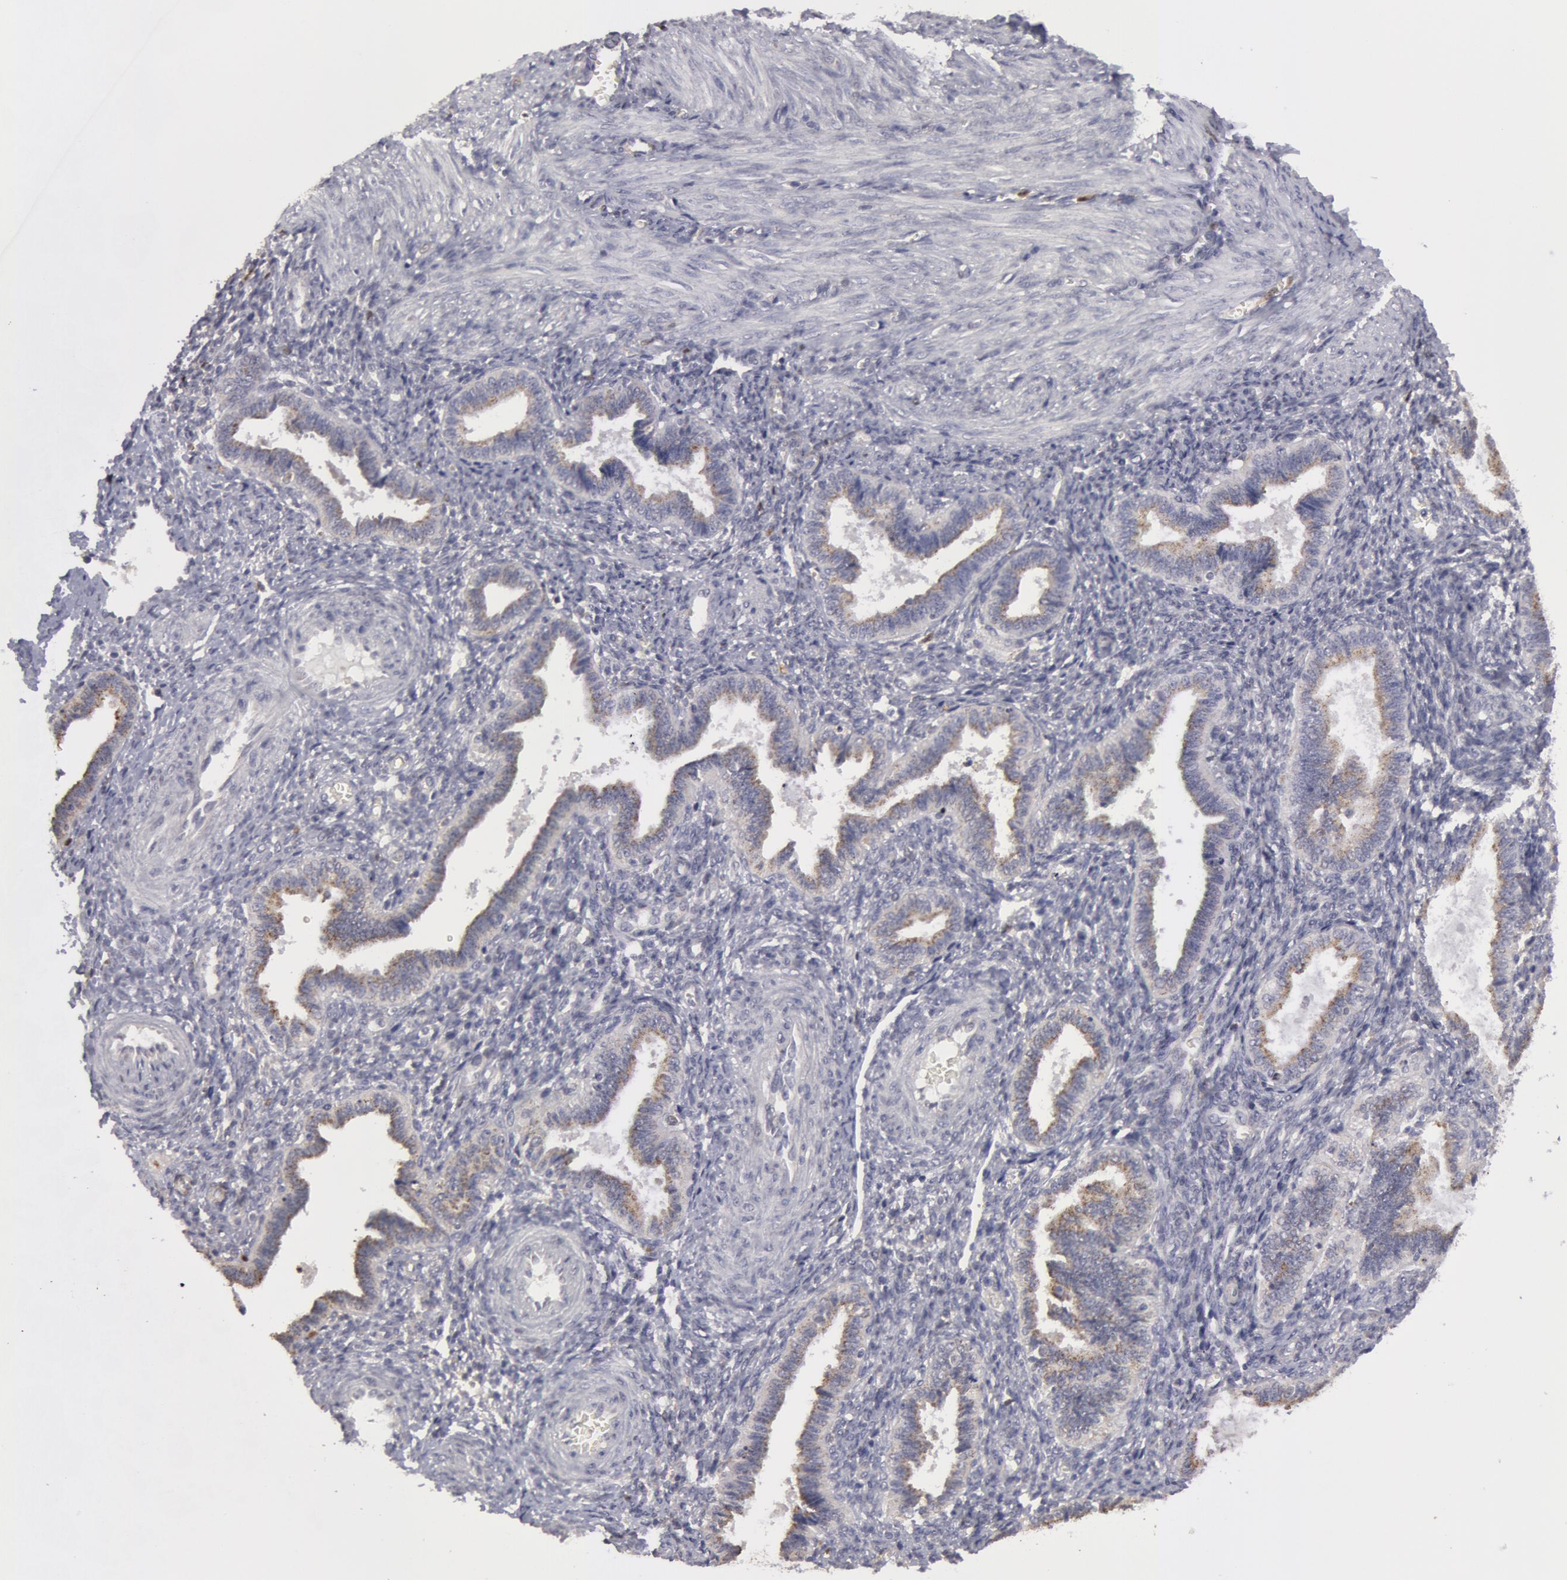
{"staining": {"intensity": "negative", "quantity": "none", "location": "none"}, "tissue": "endometrium", "cell_type": "Cells in endometrial stroma", "image_type": "normal", "snomed": [{"axis": "morphology", "description": "Normal tissue, NOS"}, {"axis": "topography", "description": "Endometrium"}], "caption": "This photomicrograph is of normal endometrium stained with immunohistochemistry to label a protein in brown with the nuclei are counter-stained blue. There is no staining in cells in endometrial stroma. (Stains: DAB (3,3'-diaminobenzidine) IHC with hematoxylin counter stain, Microscopy: brightfield microscopy at high magnification).", "gene": "CAT", "patient": {"sex": "female", "age": 36}}